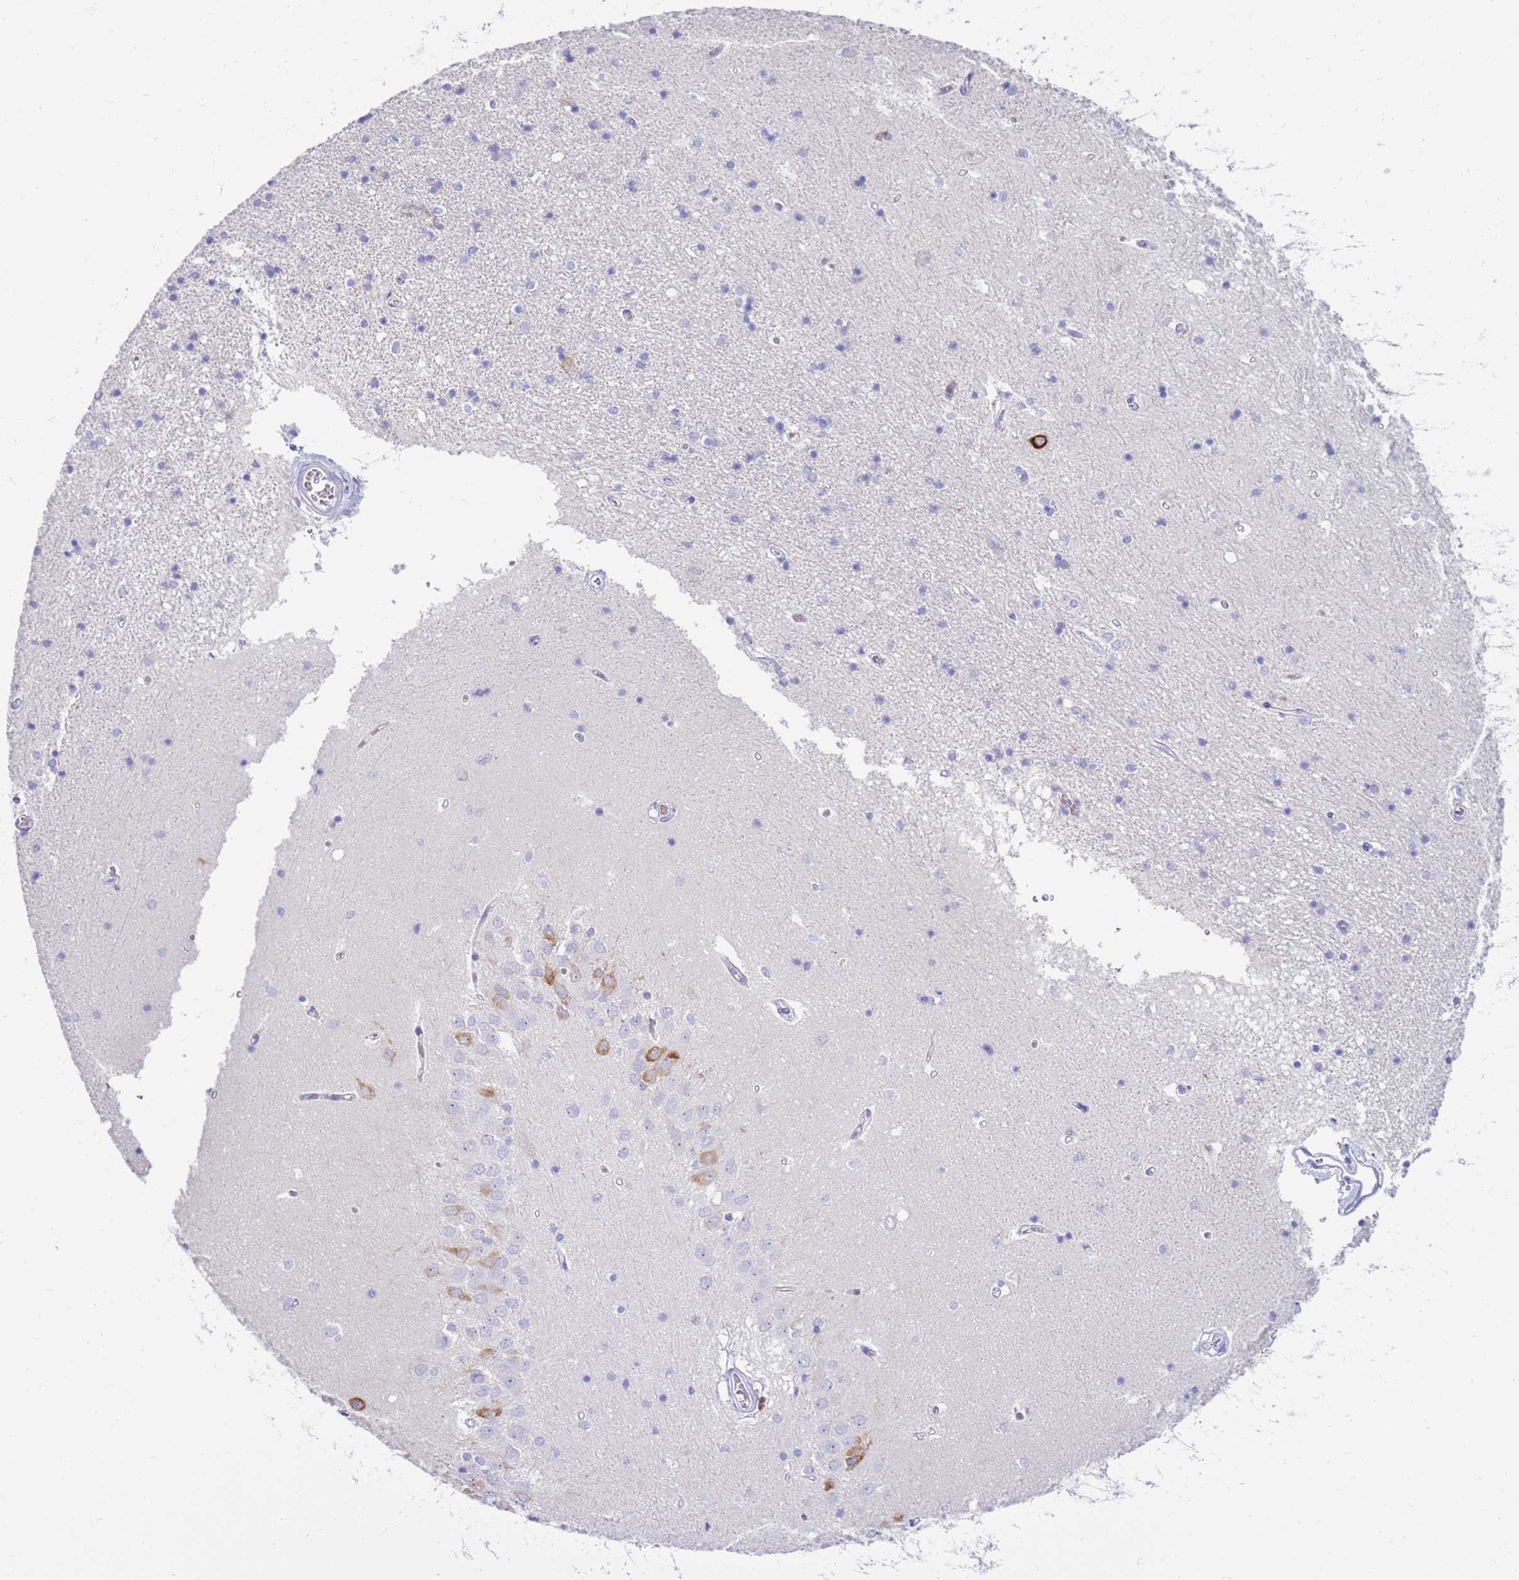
{"staining": {"intensity": "negative", "quantity": "none", "location": "none"}, "tissue": "hippocampus", "cell_type": "Glial cells", "image_type": "normal", "snomed": [{"axis": "morphology", "description": "Normal tissue, NOS"}, {"axis": "topography", "description": "Hippocampus"}], "caption": "A high-resolution micrograph shows IHC staining of benign hippocampus, which displays no significant positivity in glial cells. (Brightfield microscopy of DAB (3,3'-diaminobenzidine) immunohistochemistry at high magnification).", "gene": "EVPLL", "patient": {"sex": "male", "age": 45}}